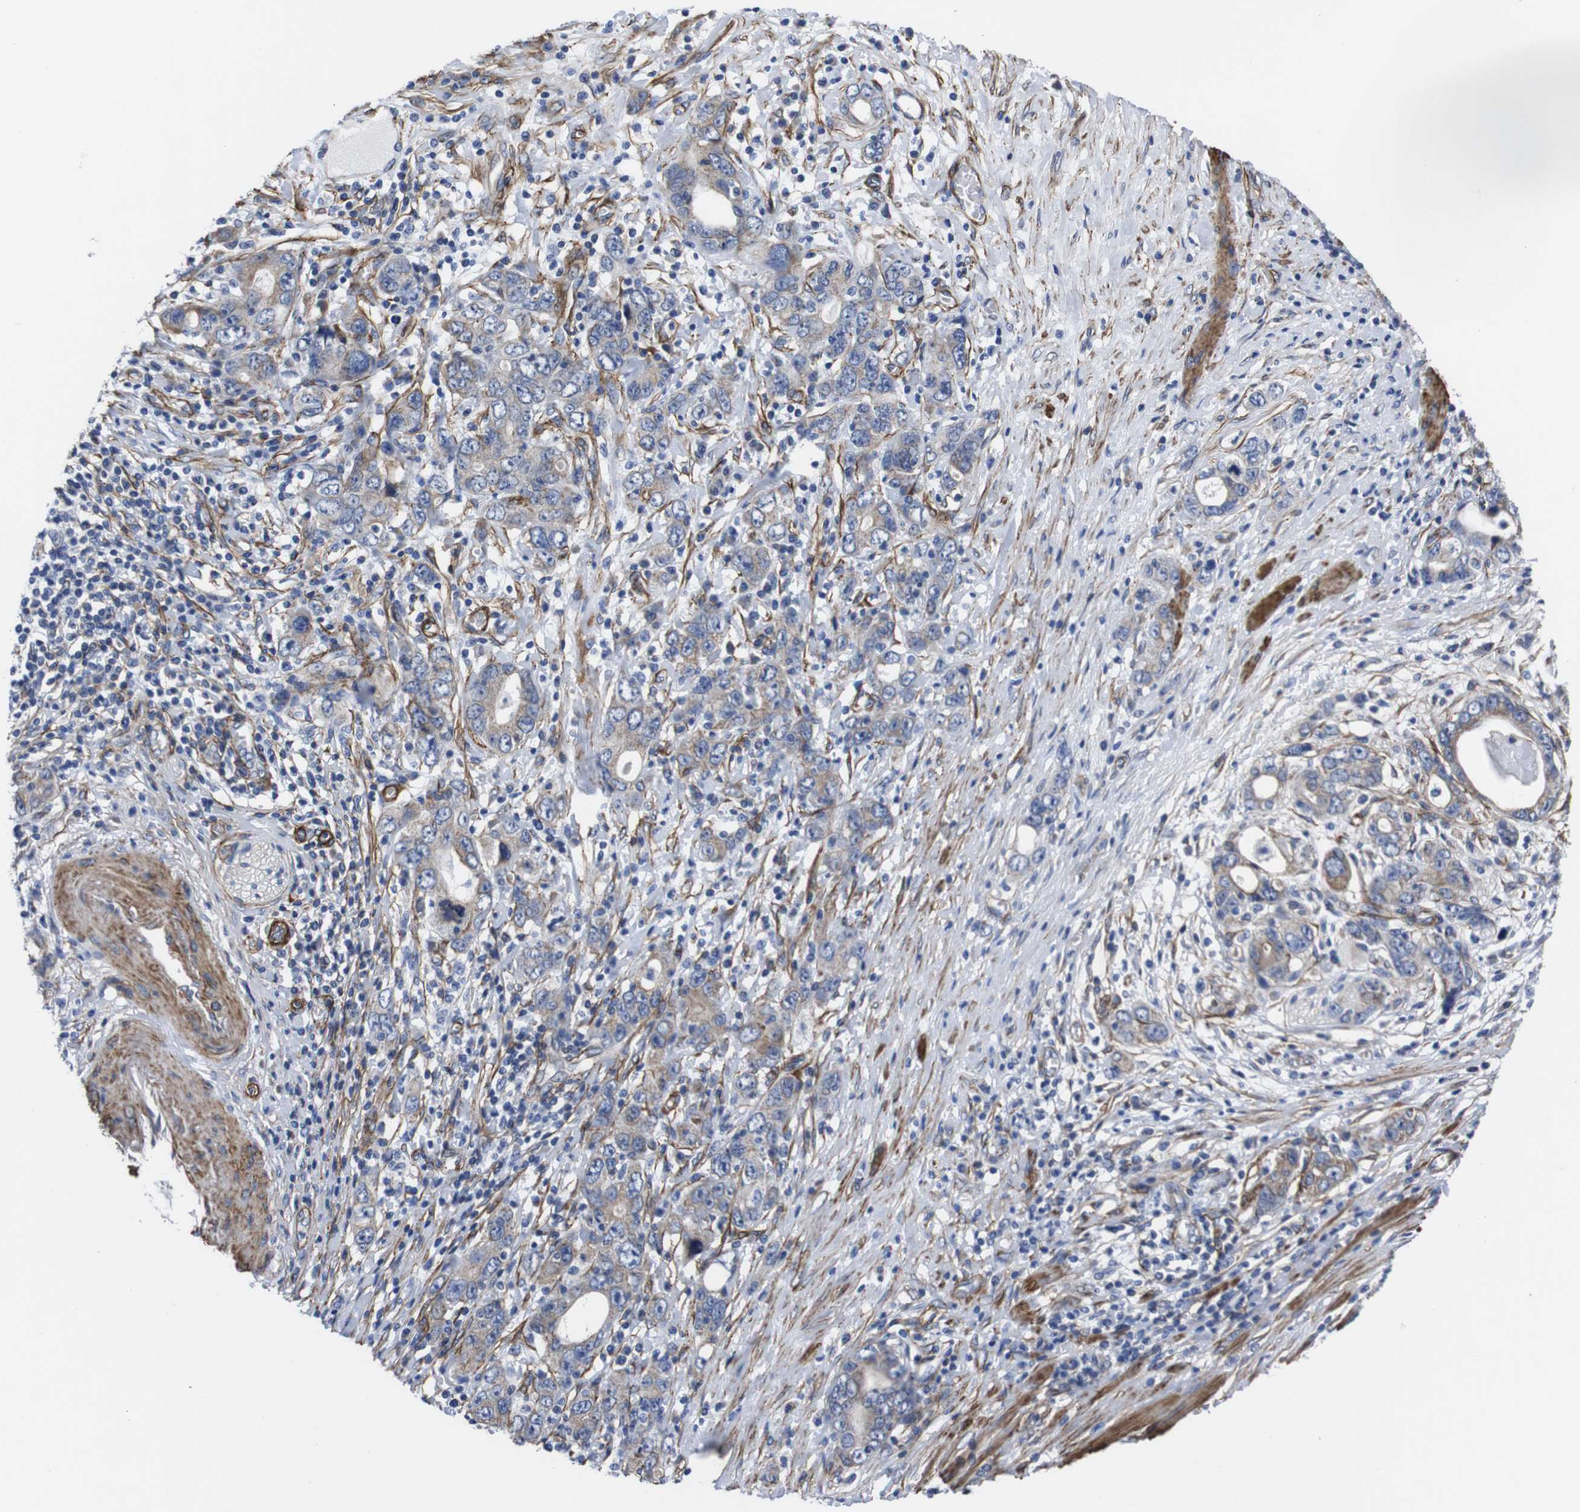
{"staining": {"intensity": "weak", "quantity": ">75%", "location": "cytoplasmic/membranous"}, "tissue": "stomach cancer", "cell_type": "Tumor cells", "image_type": "cancer", "snomed": [{"axis": "morphology", "description": "Adenocarcinoma, NOS"}, {"axis": "topography", "description": "Stomach, lower"}], "caption": "Stomach adenocarcinoma stained with a protein marker displays weak staining in tumor cells.", "gene": "WNT10A", "patient": {"sex": "female", "age": 93}}